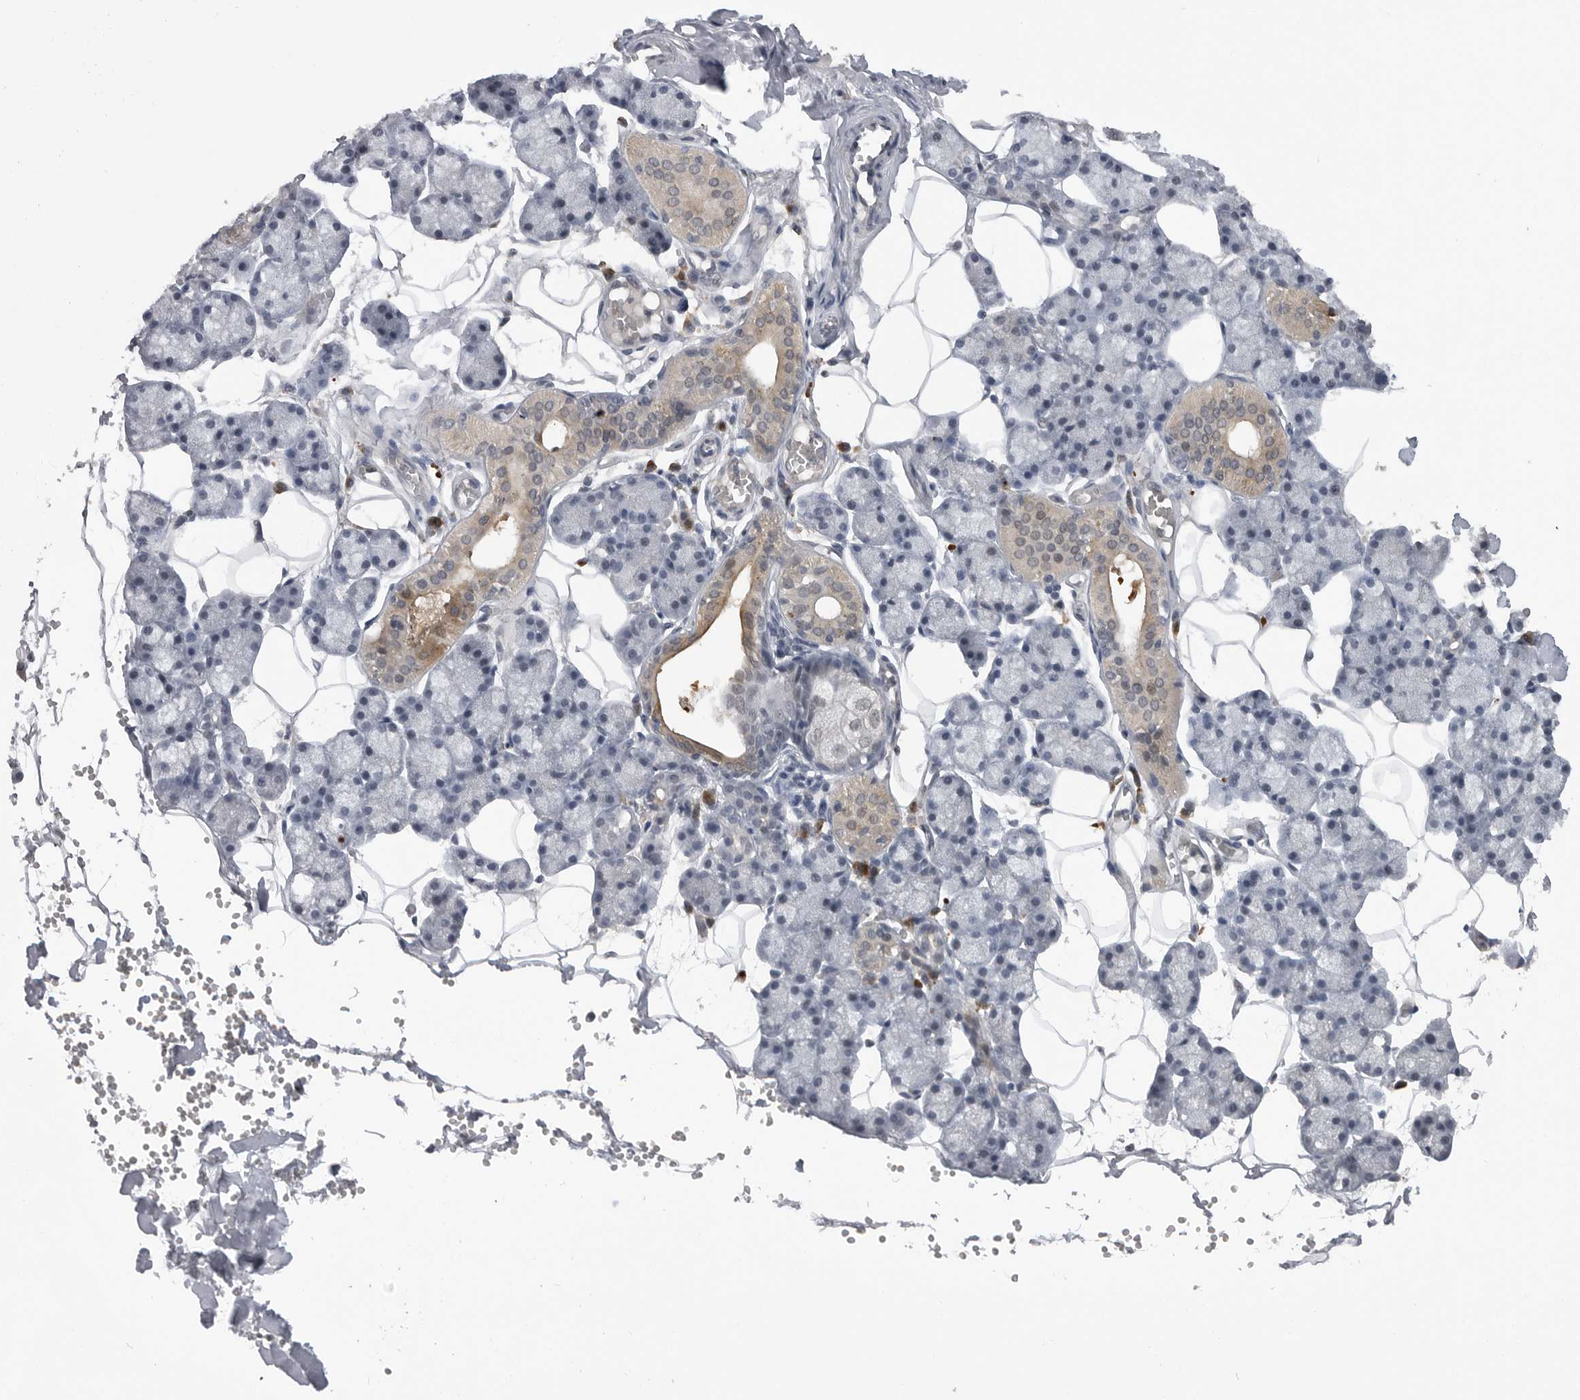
{"staining": {"intensity": "weak", "quantity": "<25%", "location": "cytoplasmic/membranous"}, "tissue": "salivary gland", "cell_type": "Glandular cells", "image_type": "normal", "snomed": [{"axis": "morphology", "description": "Normal tissue, NOS"}, {"axis": "topography", "description": "Salivary gland"}], "caption": "DAB (3,3'-diaminobenzidine) immunohistochemical staining of normal salivary gland exhibits no significant staining in glandular cells.", "gene": "PLEKHF1", "patient": {"sex": "male", "age": 62}}